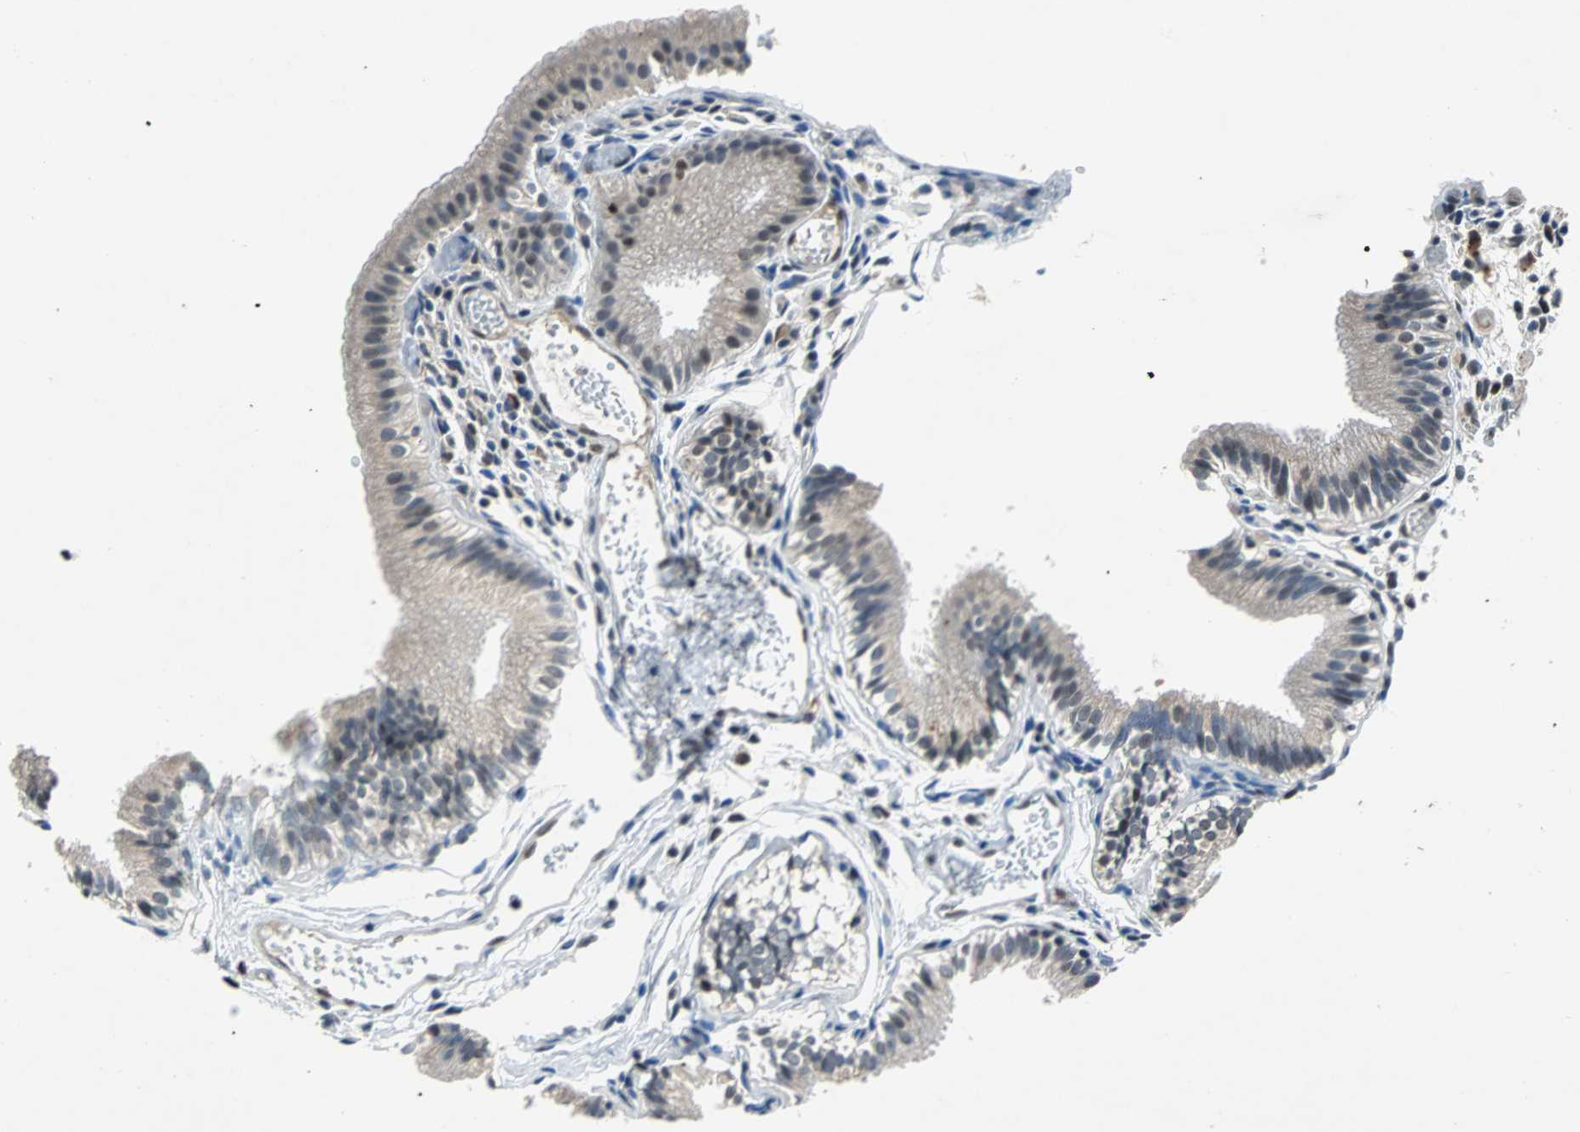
{"staining": {"intensity": "weak", "quantity": "25%-75%", "location": "cytoplasmic/membranous"}, "tissue": "gallbladder", "cell_type": "Glandular cells", "image_type": "normal", "snomed": [{"axis": "morphology", "description": "Normal tissue, NOS"}, {"axis": "topography", "description": "Gallbladder"}], "caption": "A histopathology image of gallbladder stained for a protein exhibits weak cytoplasmic/membranous brown staining in glandular cells. Nuclei are stained in blue.", "gene": "USP28", "patient": {"sex": "female", "age": 26}}